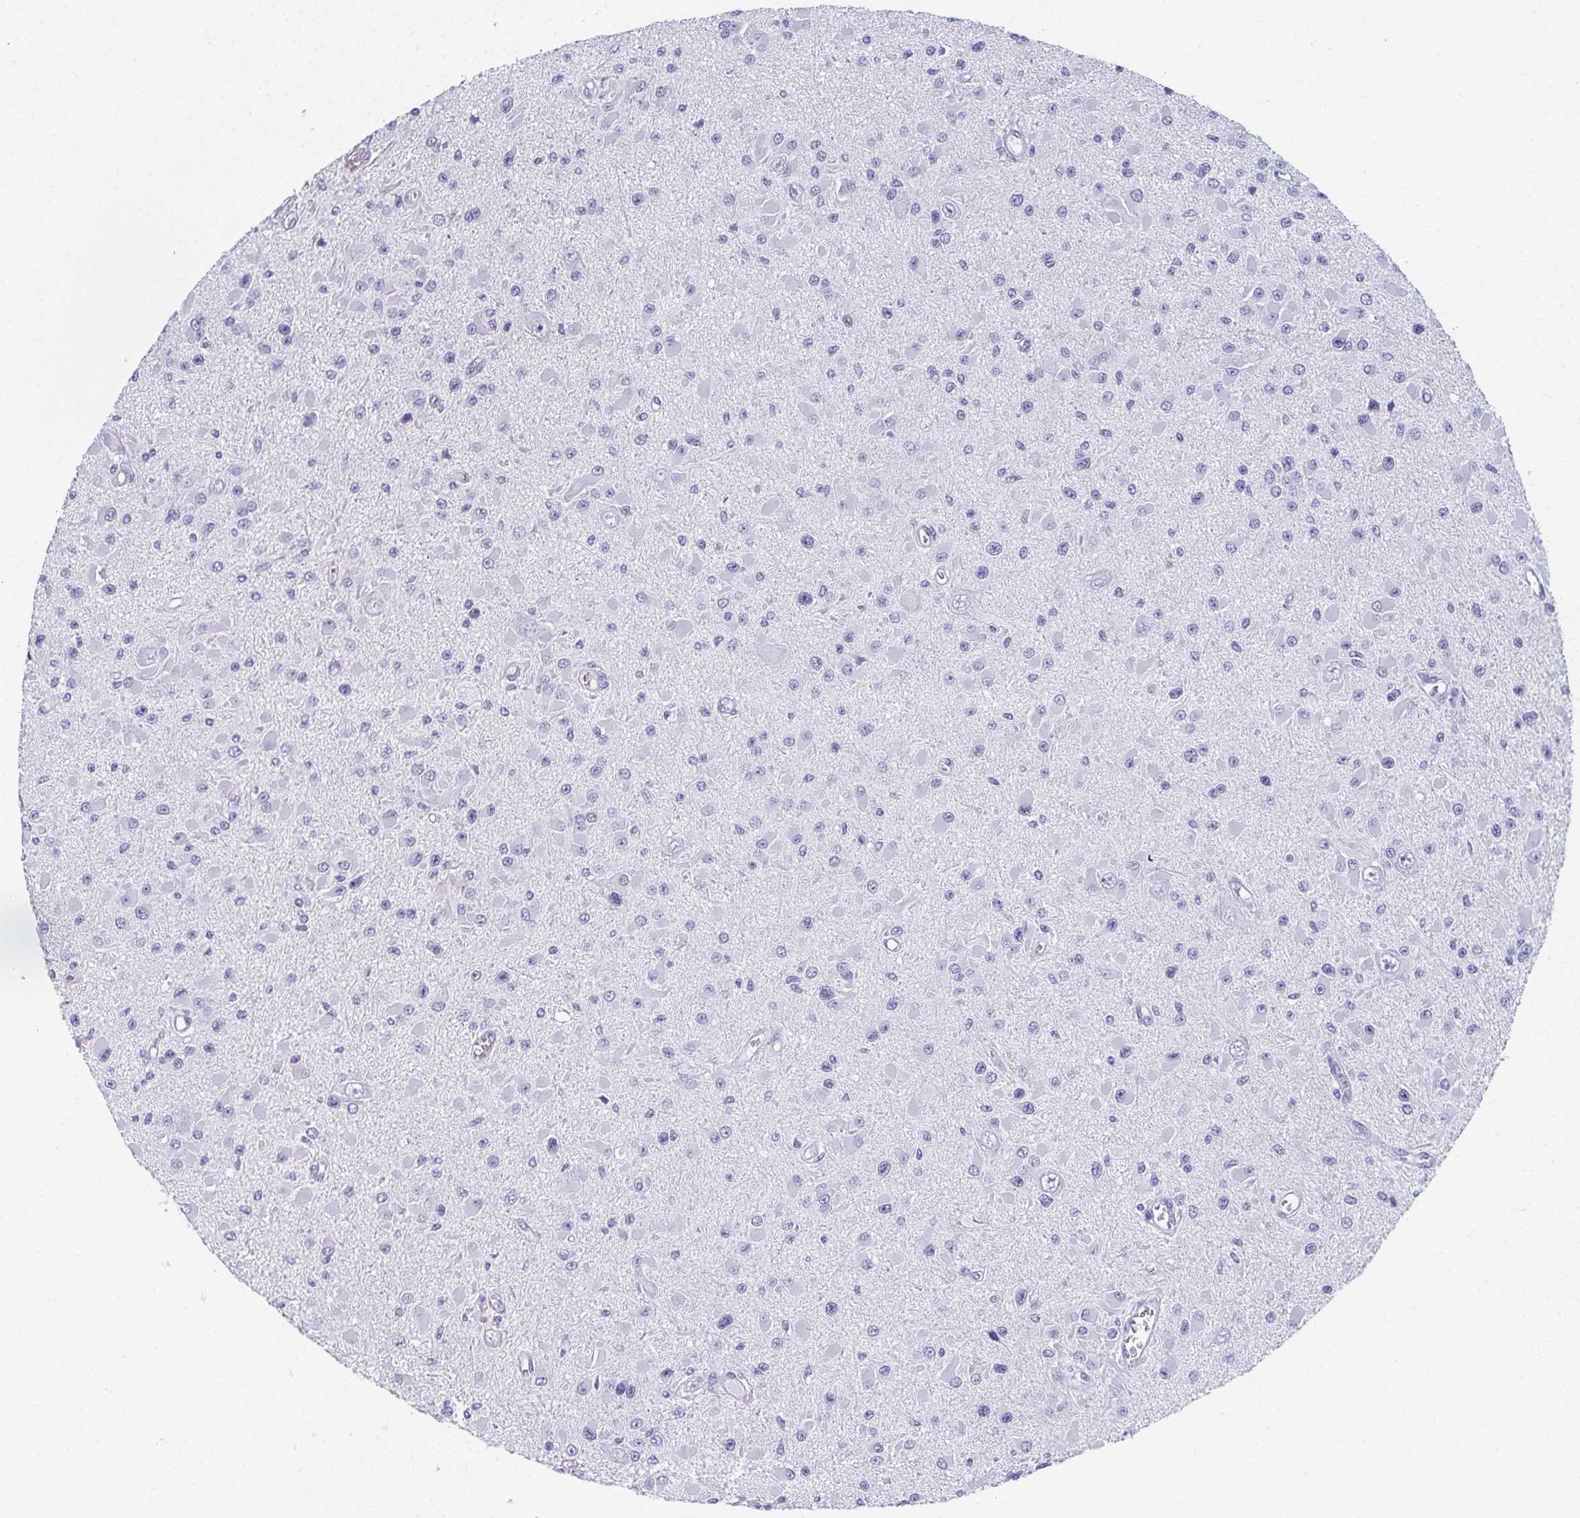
{"staining": {"intensity": "negative", "quantity": "none", "location": "none"}, "tissue": "glioma", "cell_type": "Tumor cells", "image_type": "cancer", "snomed": [{"axis": "morphology", "description": "Glioma, malignant, High grade"}, {"axis": "topography", "description": "Brain"}], "caption": "High power microscopy histopathology image of an IHC image of high-grade glioma (malignant), revealing no significant positivity in tumor cells. (DAB (3,3'-diaminobenzidine) immunohistochemistry (IHC), high magnification).", "gene": "GHRL", "patient": {"sex": "male", "age": 54}}